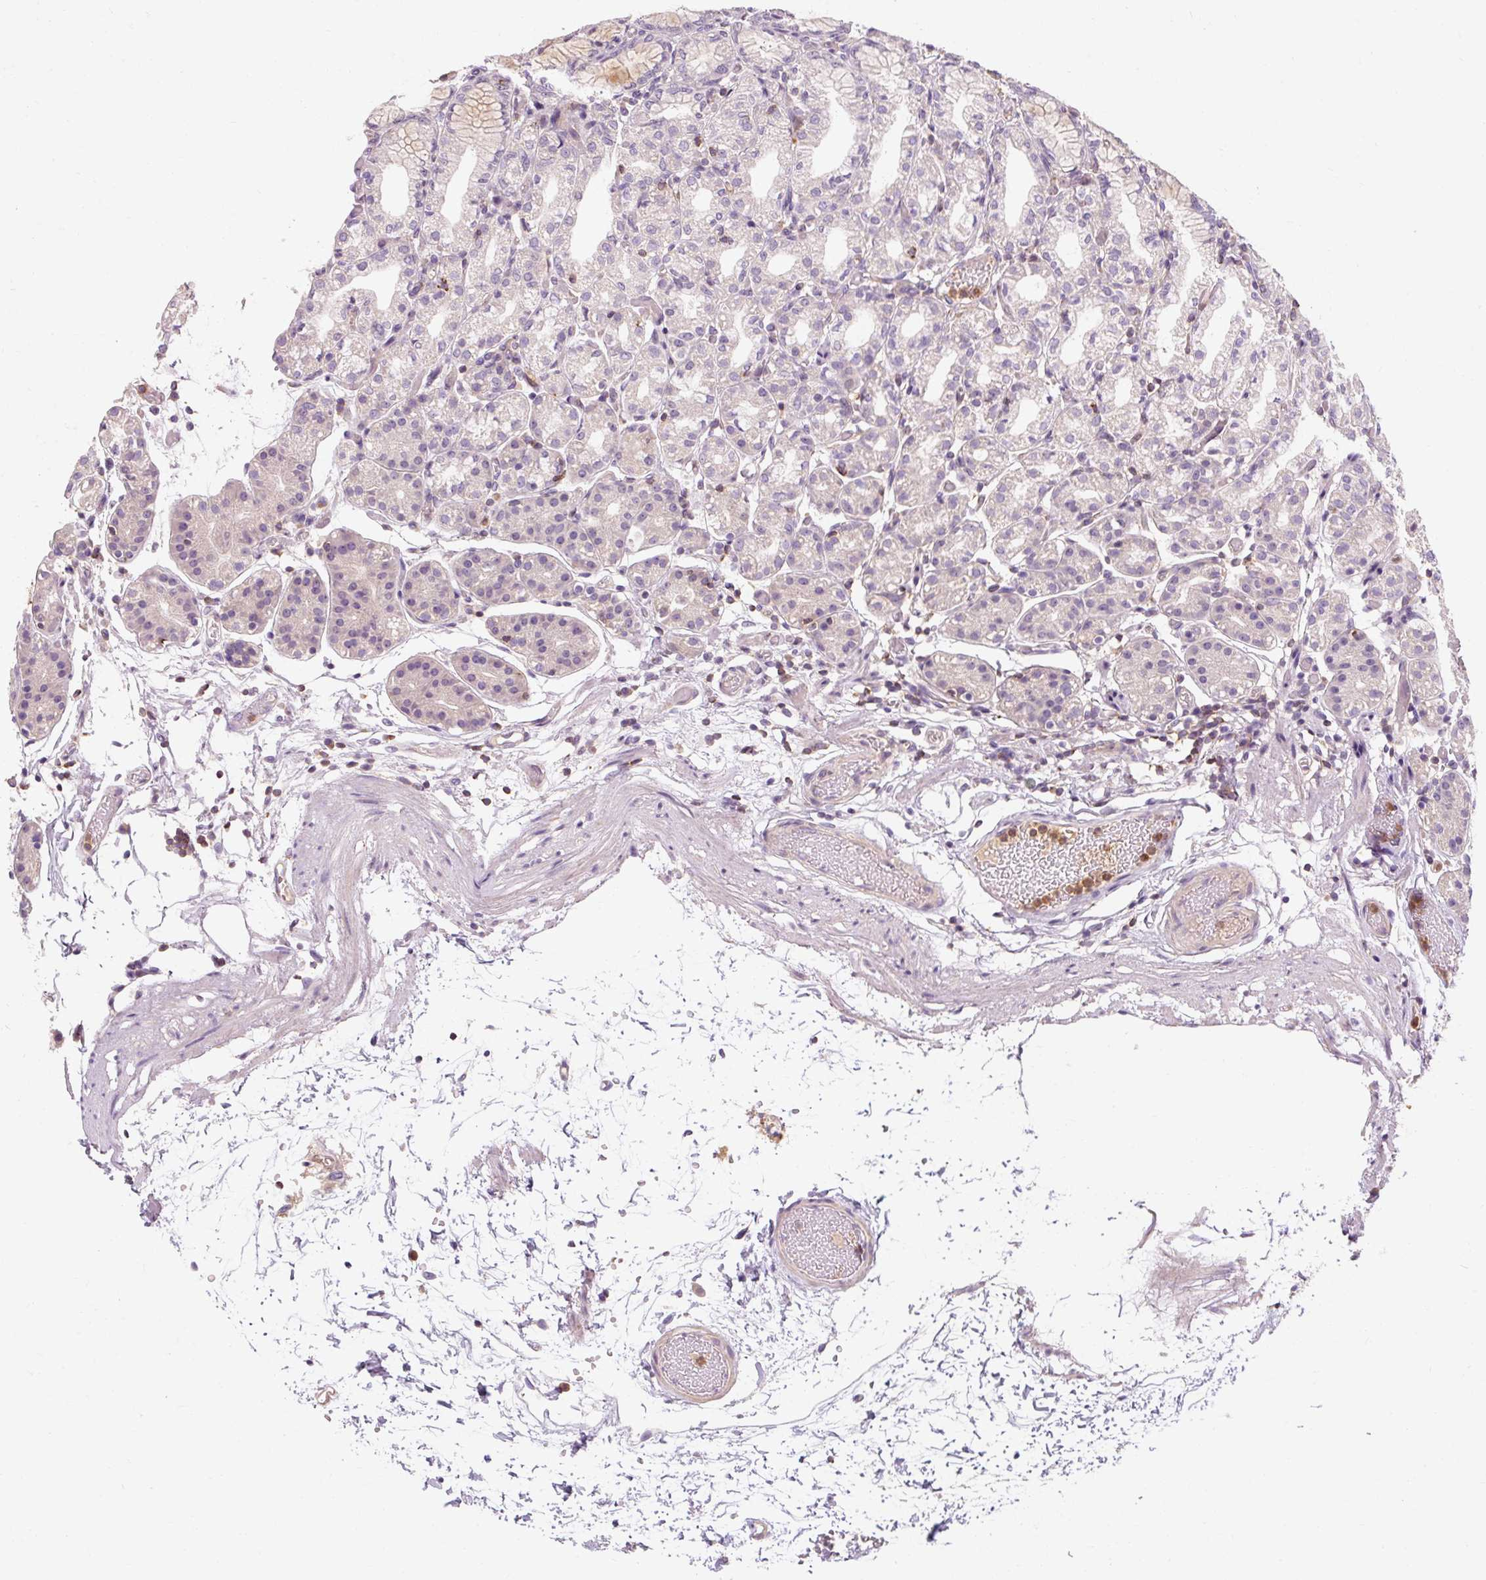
{"staining": {"intensity": "weak", "quantity": "<25%", "location": "cytoplasmic/membranous"}, "tissue": "stomach", "cell_type": "Glandular cells", "image_type": "normal", "snomed": [{"axis": "morphology", "description": "Normal tissue, NOS"}, {"axis": "topography", "description": "Stomach"}], "caption": "Immunohistochemistry (IHC) of benign human stomach exhibits no positivity in glandular cells.", "gene": "TIGD2", "patient": {"sex": "female", "age": 57}}